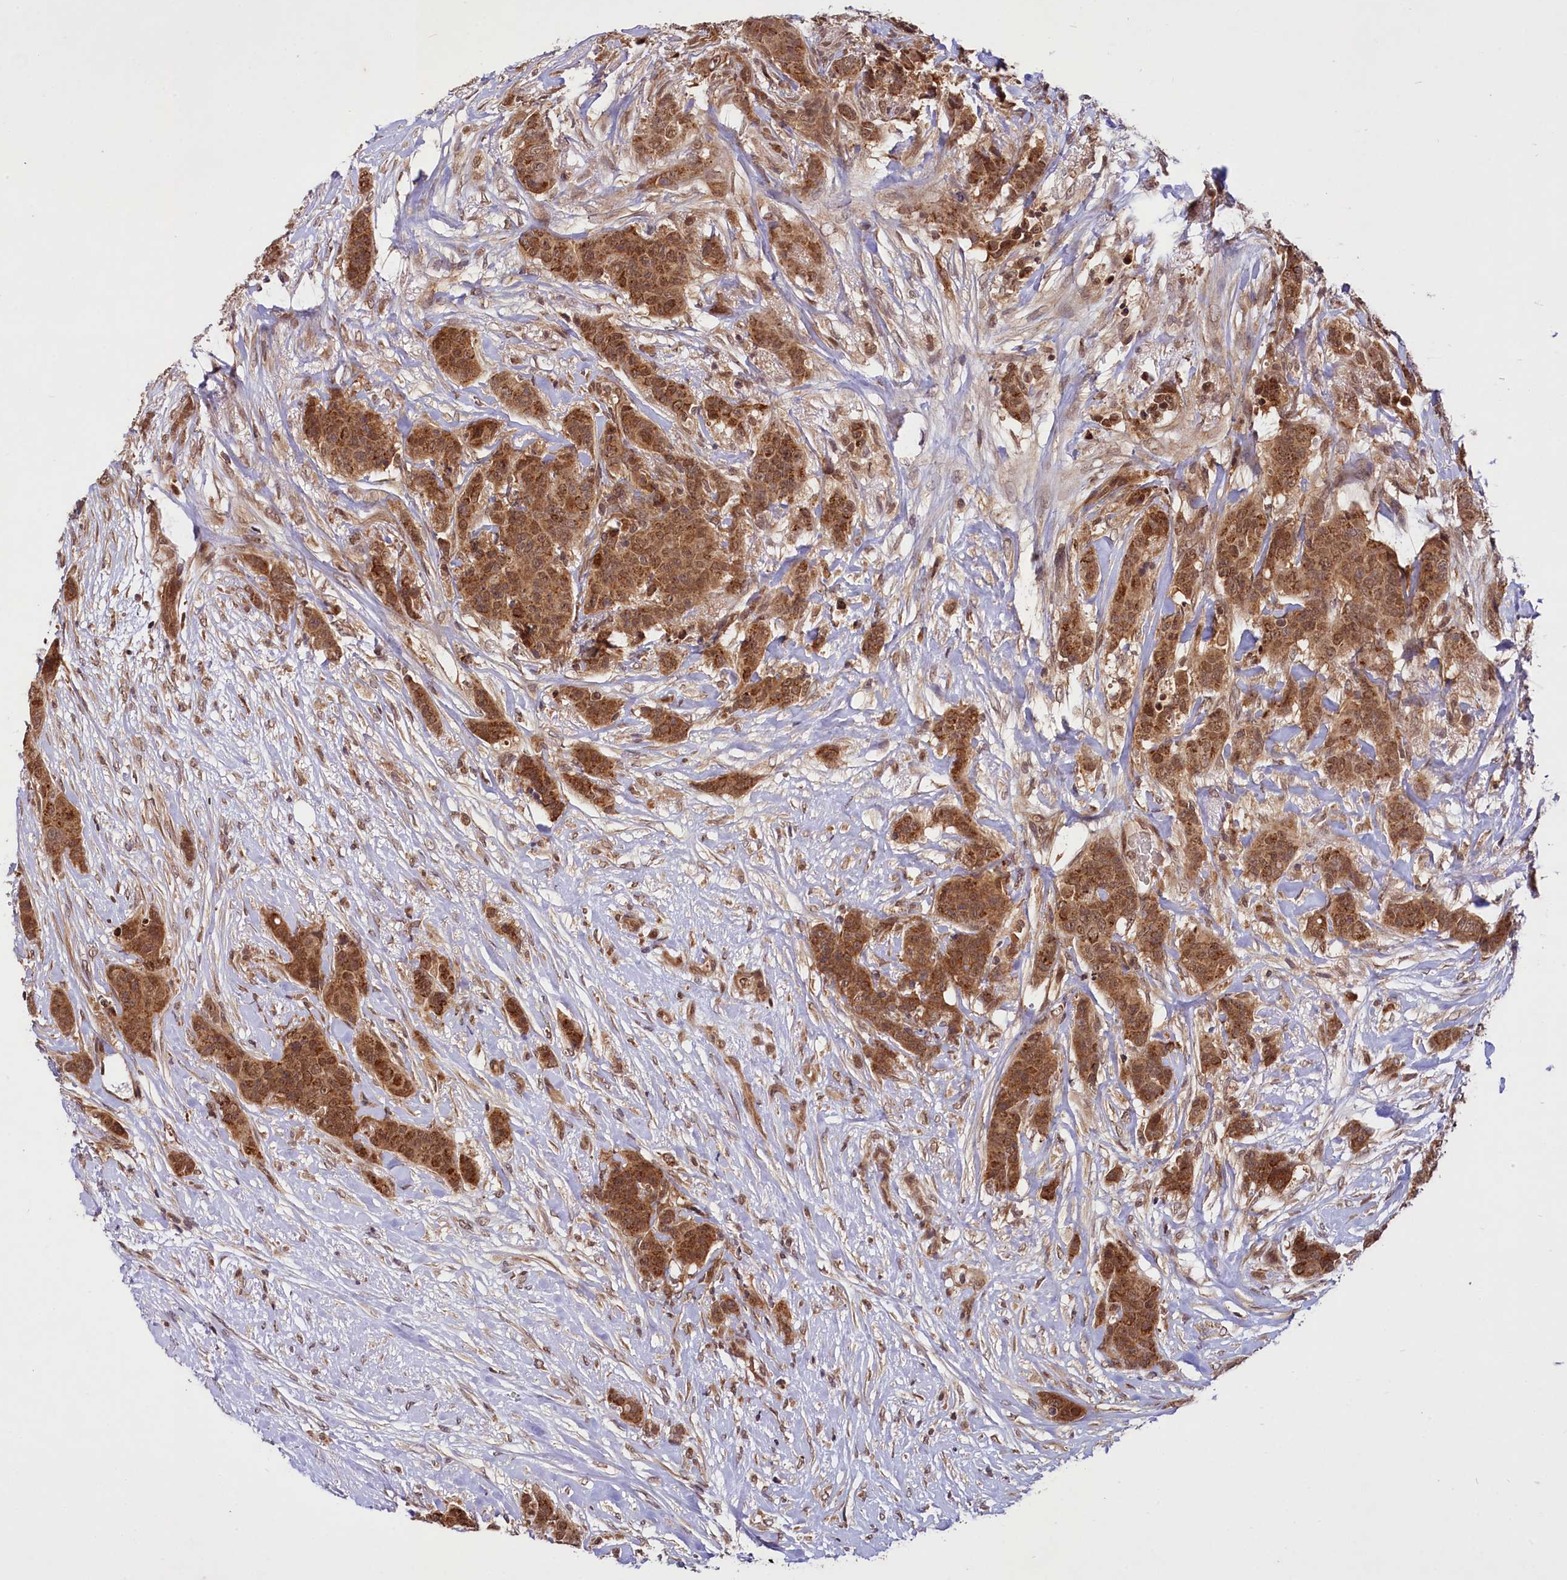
{"staining": {"intensity": "moderate", "quantity": ">75%", "location": "cytoplasmic/membranous,nuclear"}, "tissue": "breast cancer", "cell_type": "Tumor cells", "image_type": "cancer", "snomed": [{"axis": "morphology", "description": "Duct carcinoma"}, {"axis": "topography", "description": "Breast"}], "caption": "Protein analysis of breast cancer tissue demonstrates moderate cytoplasmic/membranous and nuclear staining in approximately >75% of tumor cells. (DAB (3,3'-diaminobenzidine) IHC with brightfield microscopy, high magnification).", "gene": "UBE3A", "patient": {"sex": "female", "age": 40}}